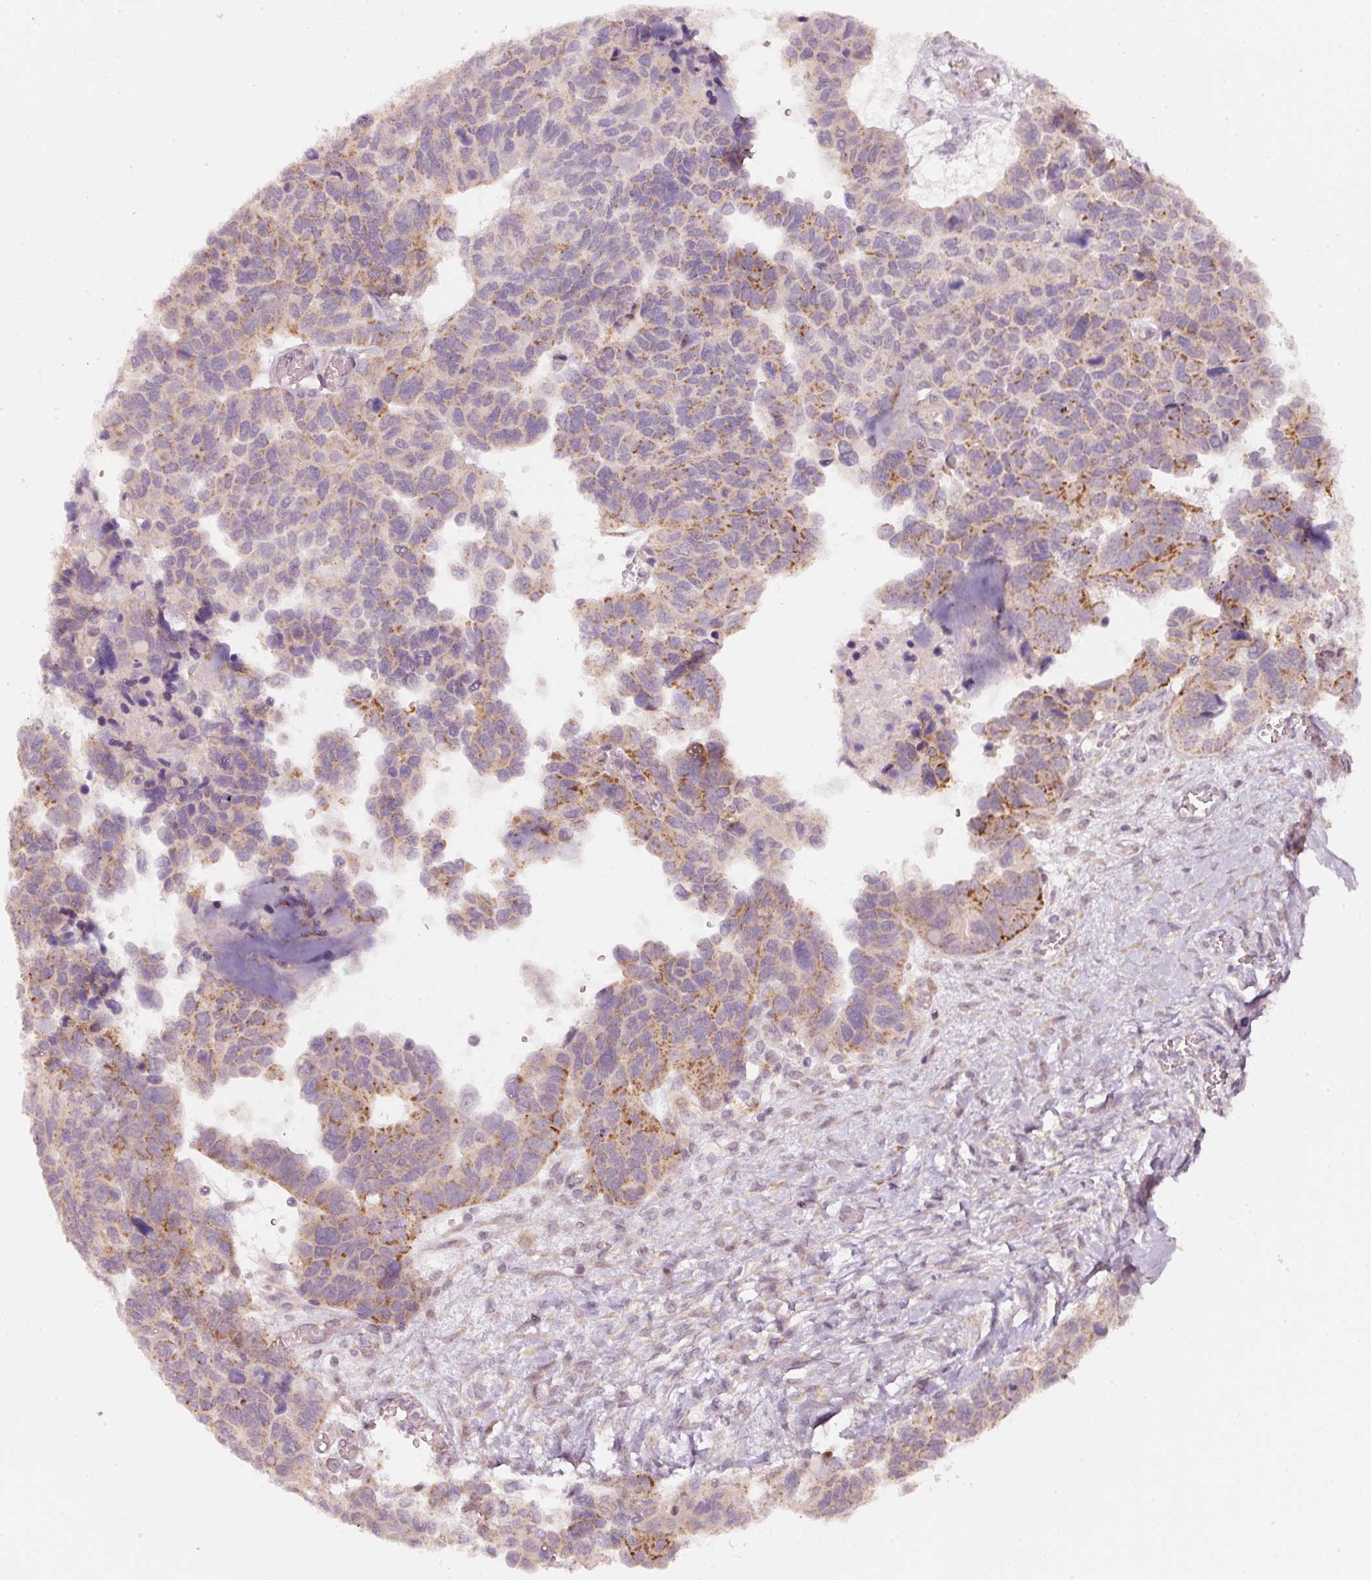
{"staining": {"intensity": "moderate", "quantity": ">75%", "location": "cytoplasmic/membranous"}, "tissue": "ovarian cancer", "cell_type": "Tumor cells", "image_type": "cancer", "snomed": [{"axis": "morphology", "description": "Cystadenocarcinoma, serous, NOS"}, {"axis": "topography", "description": "Ovary"}], "caption": "The image displays immunohistochemical staining of ovarian cancer (serous cystadenocarcinoma). There is moderate cytoplasmic/membranous expression is identified in approximately >75% of tumor cells.", "gene": "ARHGAP22", "patient": {"sex": "female", "age": 64}}